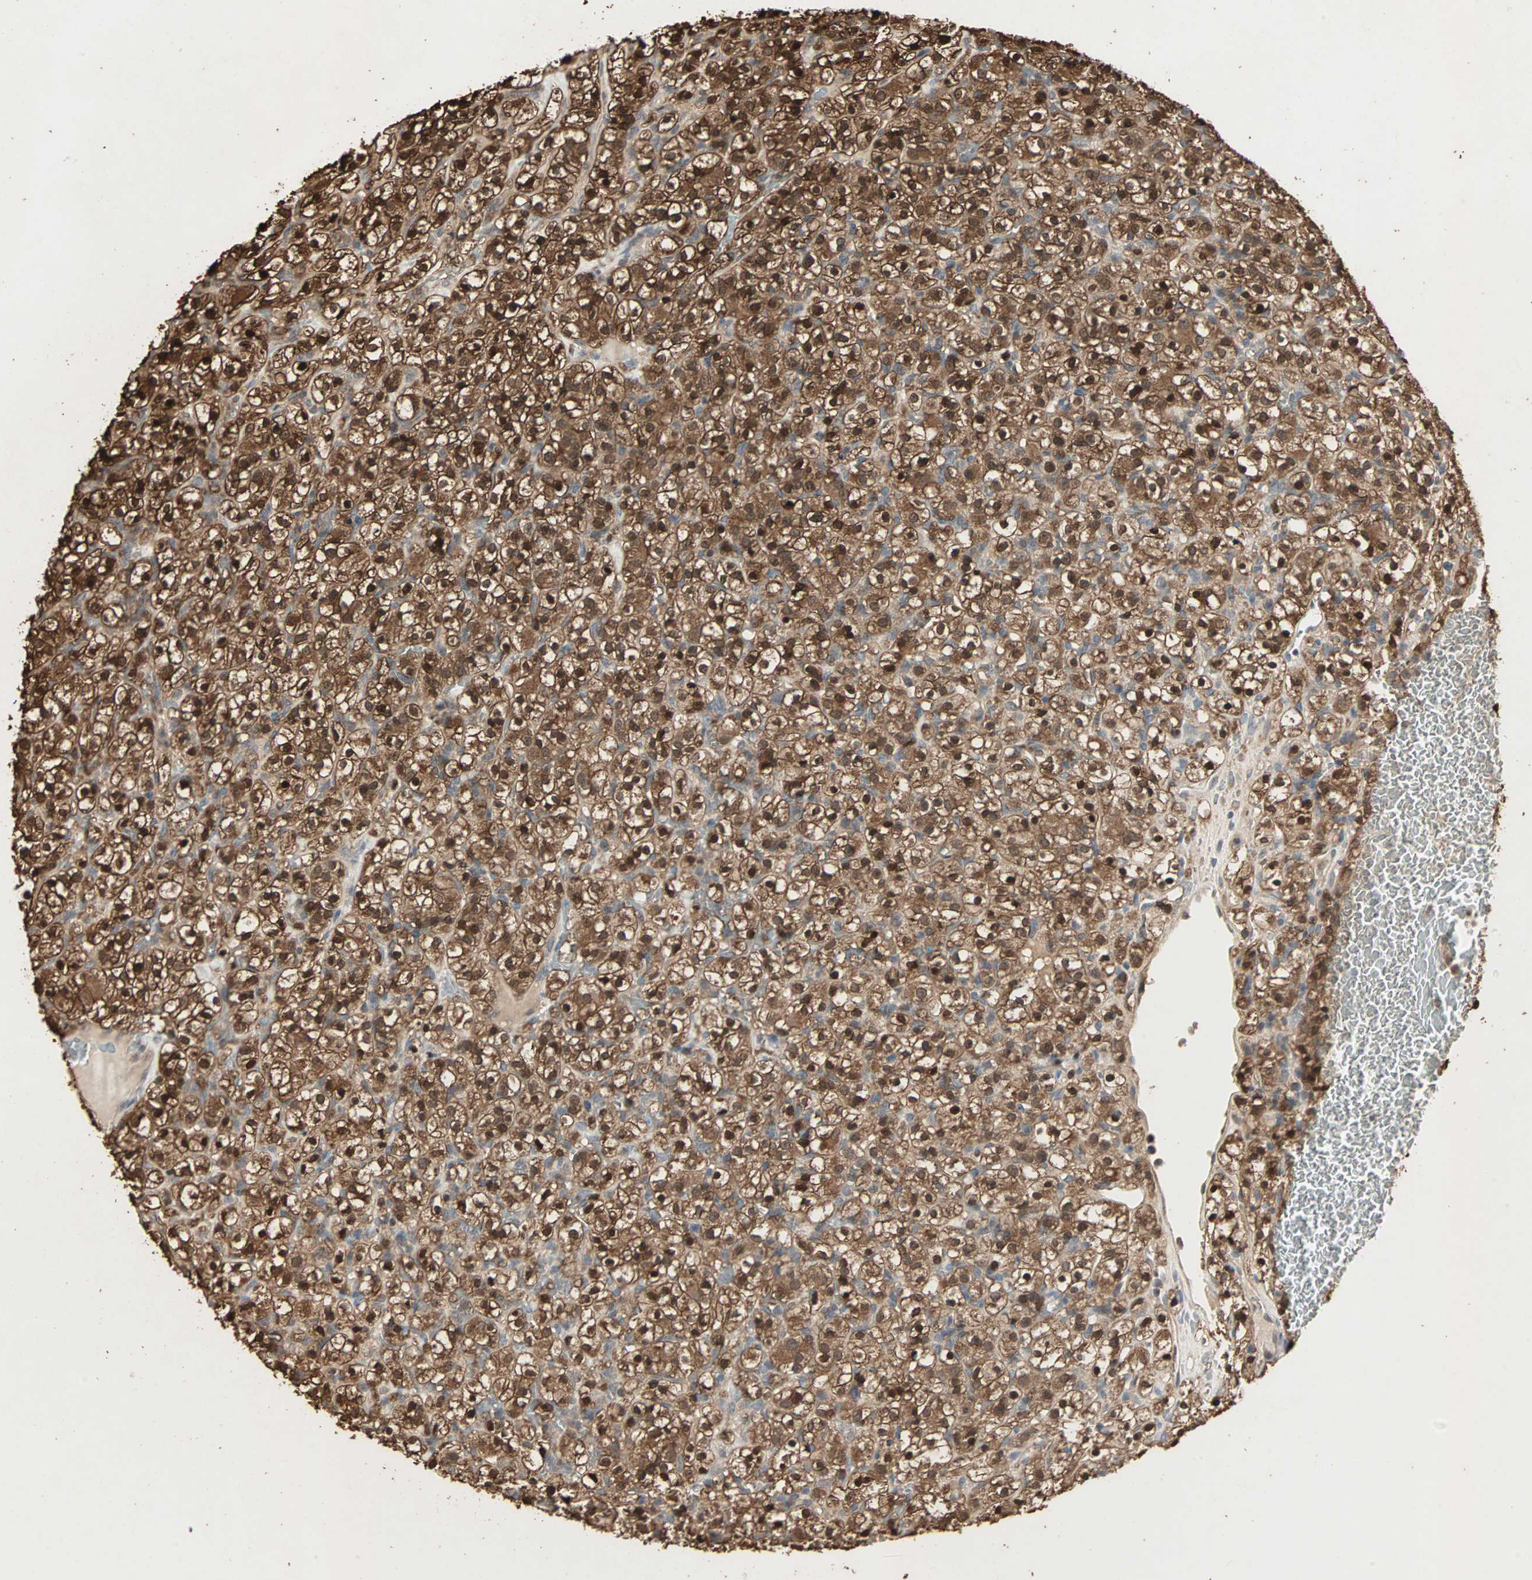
{"staining": {"intensity": "strong", "quantity": ">75%", "location": "cytoplasmic/membranous,nuclear"}, "tissue": "renal cancer", "cell_type": "Tumor cells", "image_type": "cancer", "snomed": [{"axis": "morphology", "description": "Normal tissue, NOS"}, {"axis": "morphology", "description": "Adenocarcinoma, NOS"}, {"axis": "topography", "description": "Kidney"}], "caption": "Human renal cancer stained for a protein (brown) reveals strong cytoplasmic/membranous and nuclear positive positivity in about >75% of tumor cells.", "gene": "DRG2", "patient": {"sex": "female", "age": 72}}